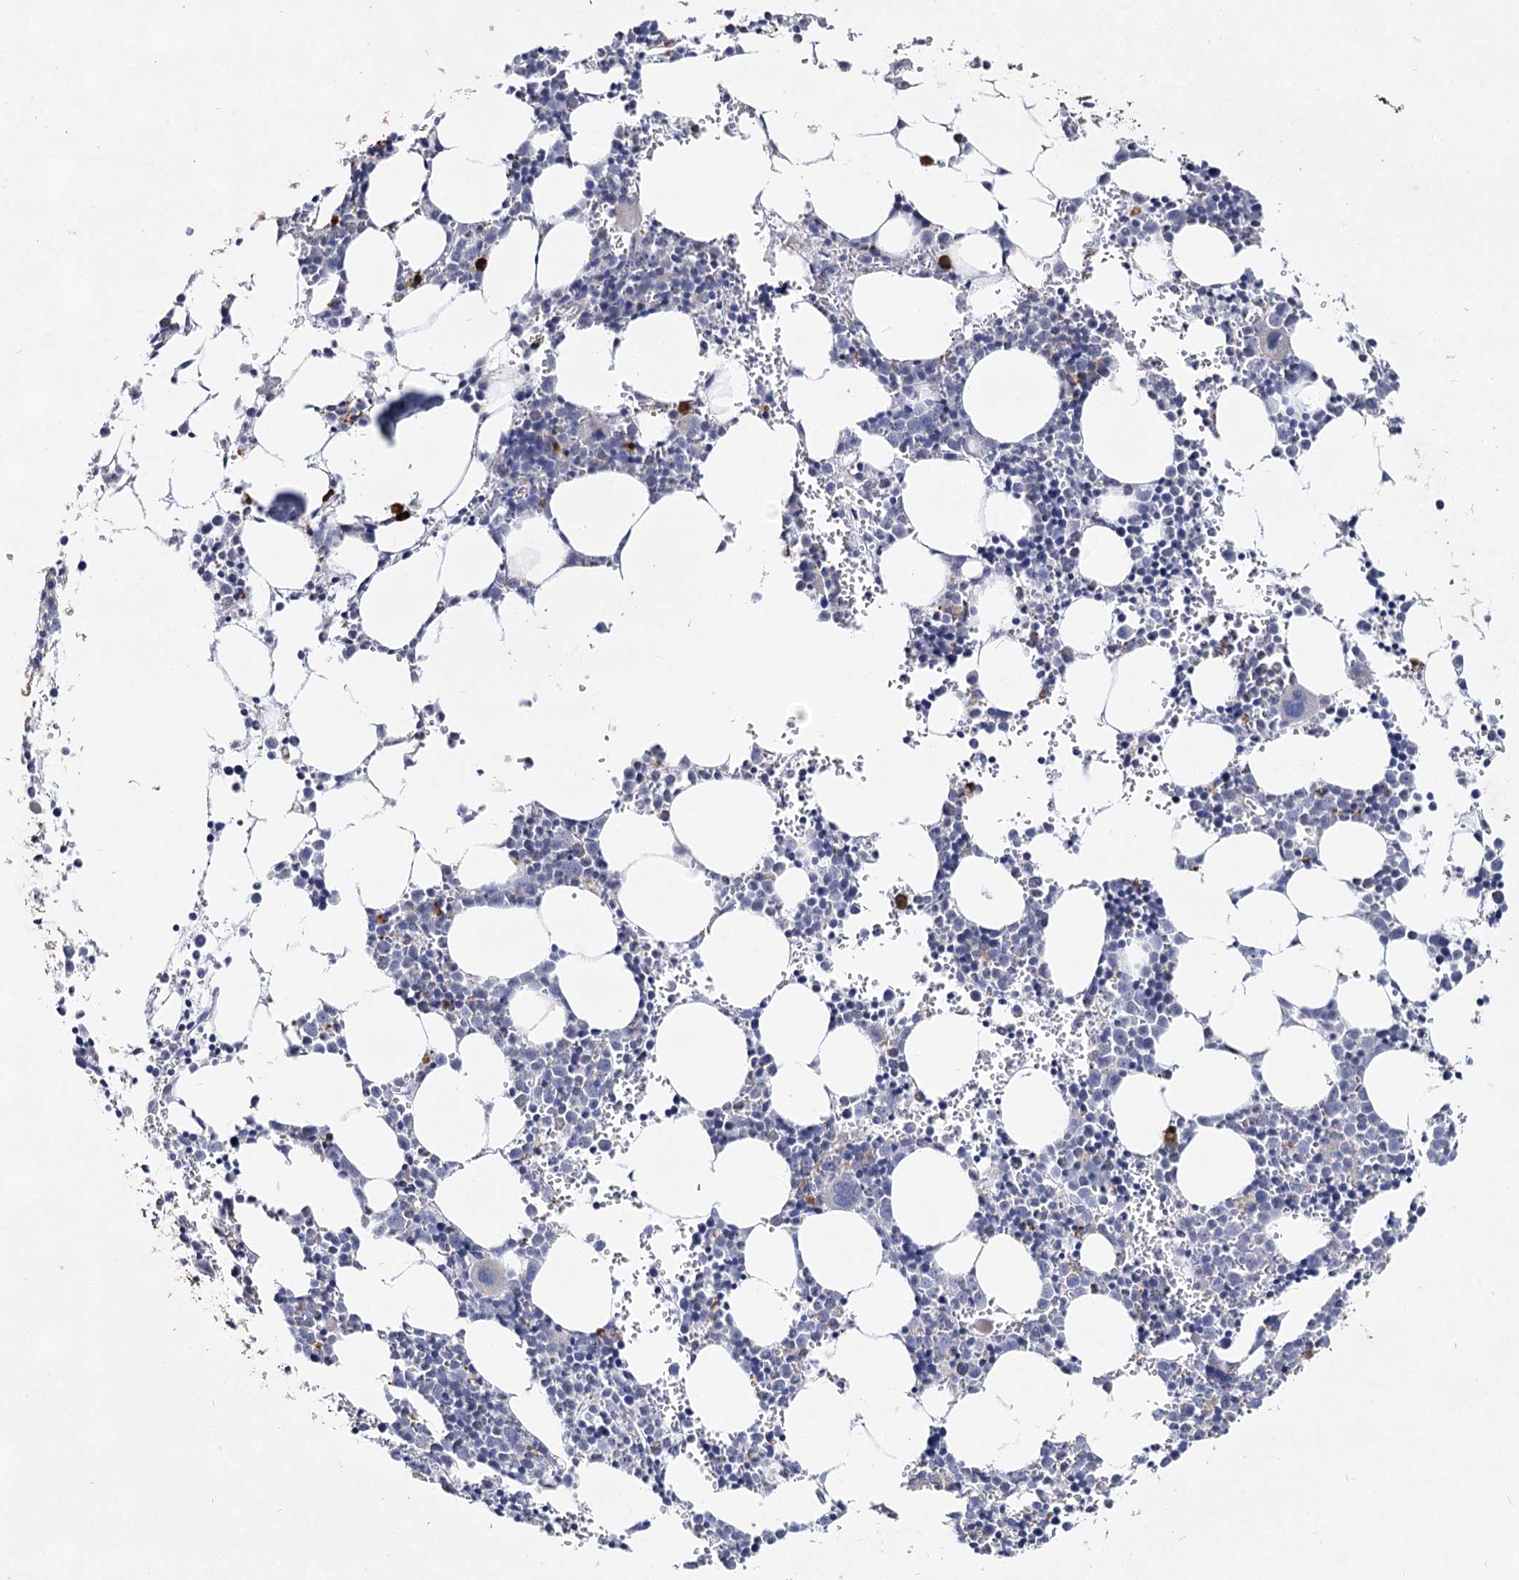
{"staining": {"intensity": "negative", "quantity": "none", "location": "none"}, "tissue": "bone marrow", "cell_type": "Hematopoietic cells", "image_type": "normal", "snomed": [{"axis": "morphology", "description": "Normal tissue, NOS"}, {"axis": "topography", "description": "Bone marrow"}], "caption": "Human bone marrow stained for a protein using immunohistochemistry (IHC) shows no positivity in hematopoietic cells.", "gene": "CCDC73", "patient": {"sex": "female", "age": 89}}